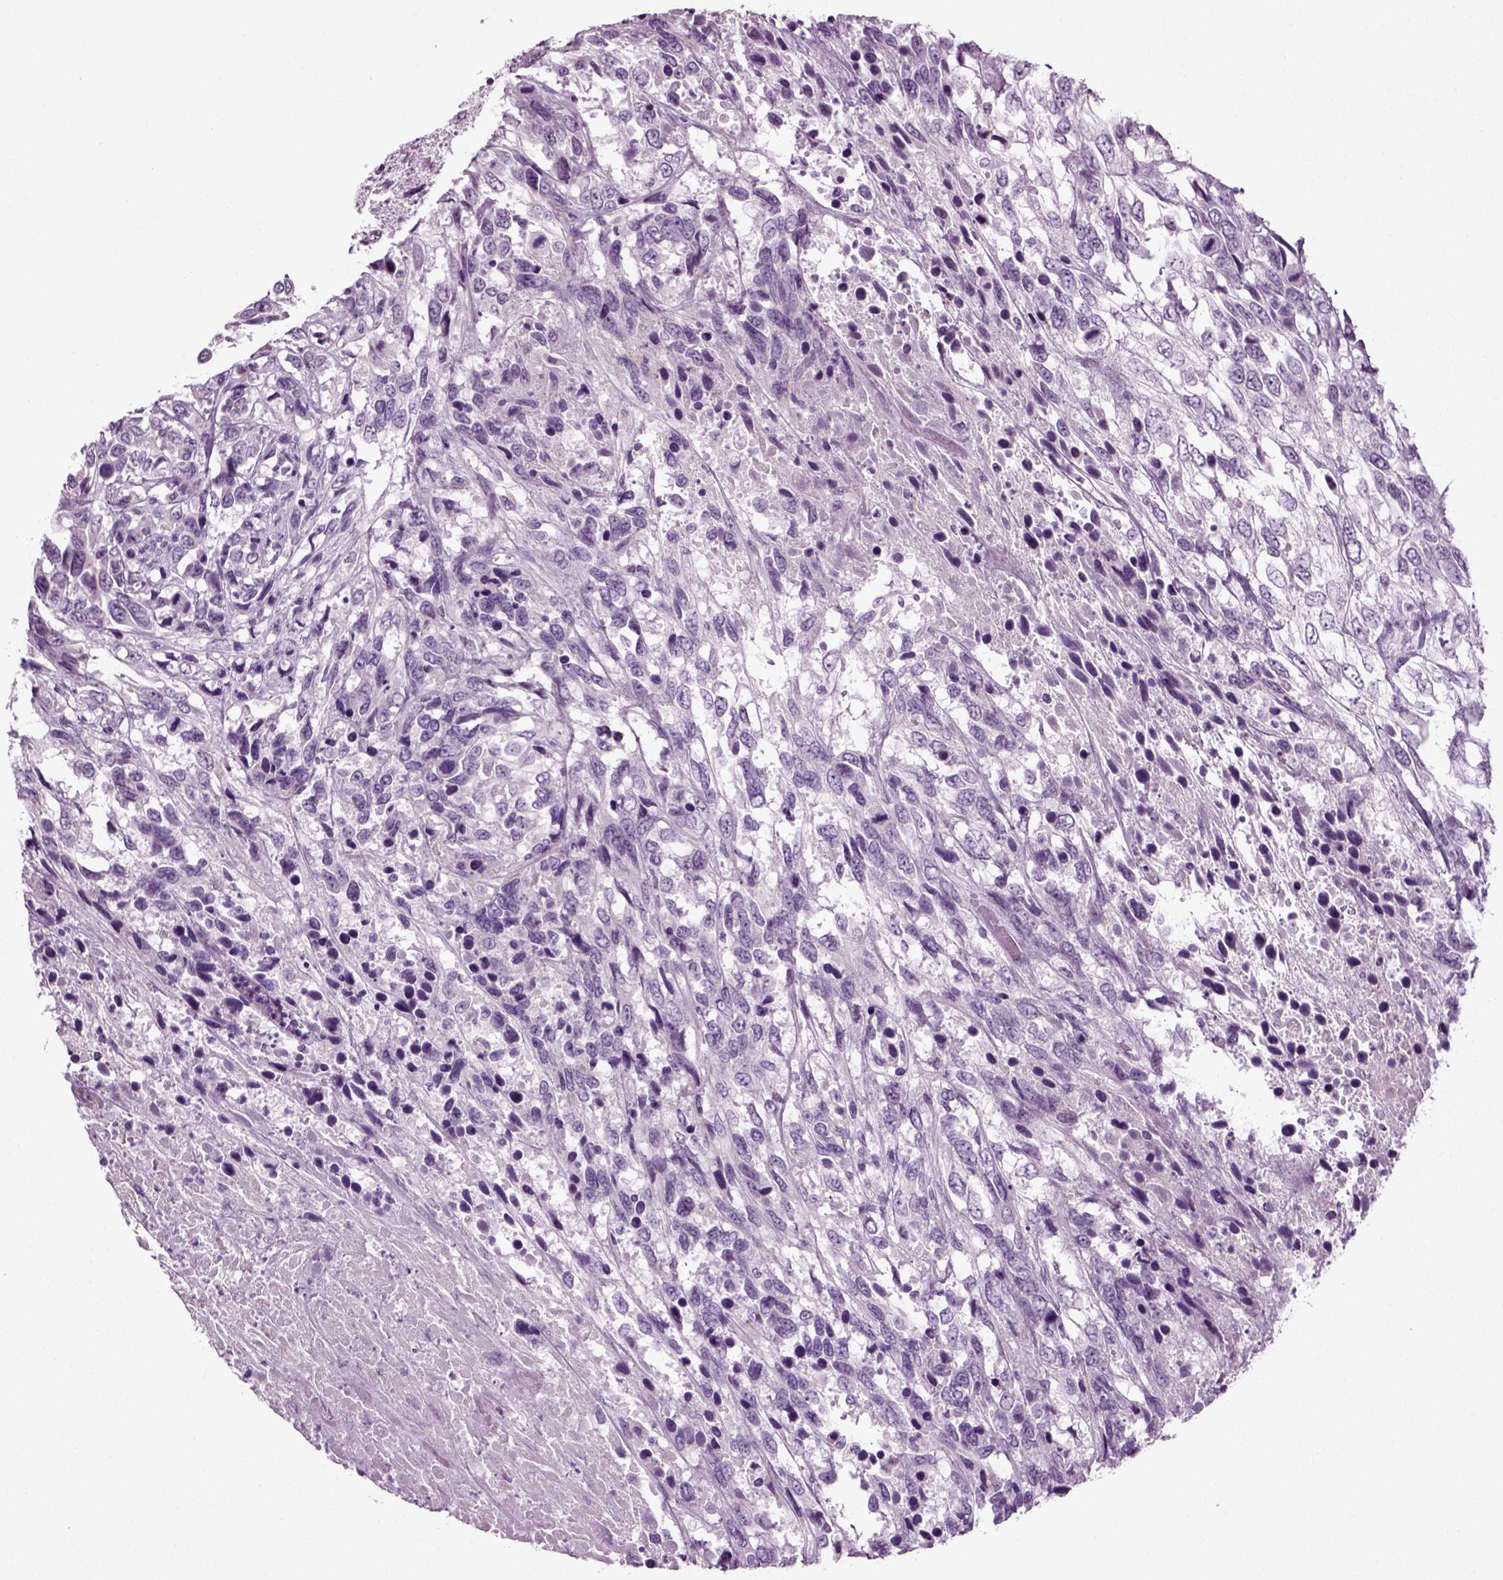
{"staining": {"intensity": "negative", "quantity": "none", "location": "none"}, "tissue": "urothelial cancer", "cell_type": "Tumor cells", "image_type": "cancer", "snomed": [{"axis": "morphology", "description": "Urothelial carcinoma, High grade"}, {"axis": "topography", "description": "Urinary bladder"}], "caption": "Urothelial cancer stained for a protein using immunohistochemistry (IHC) displays no expression tumor cells.", "gene": "PRLH", "patient": {"sex": "female", "age": 70}}